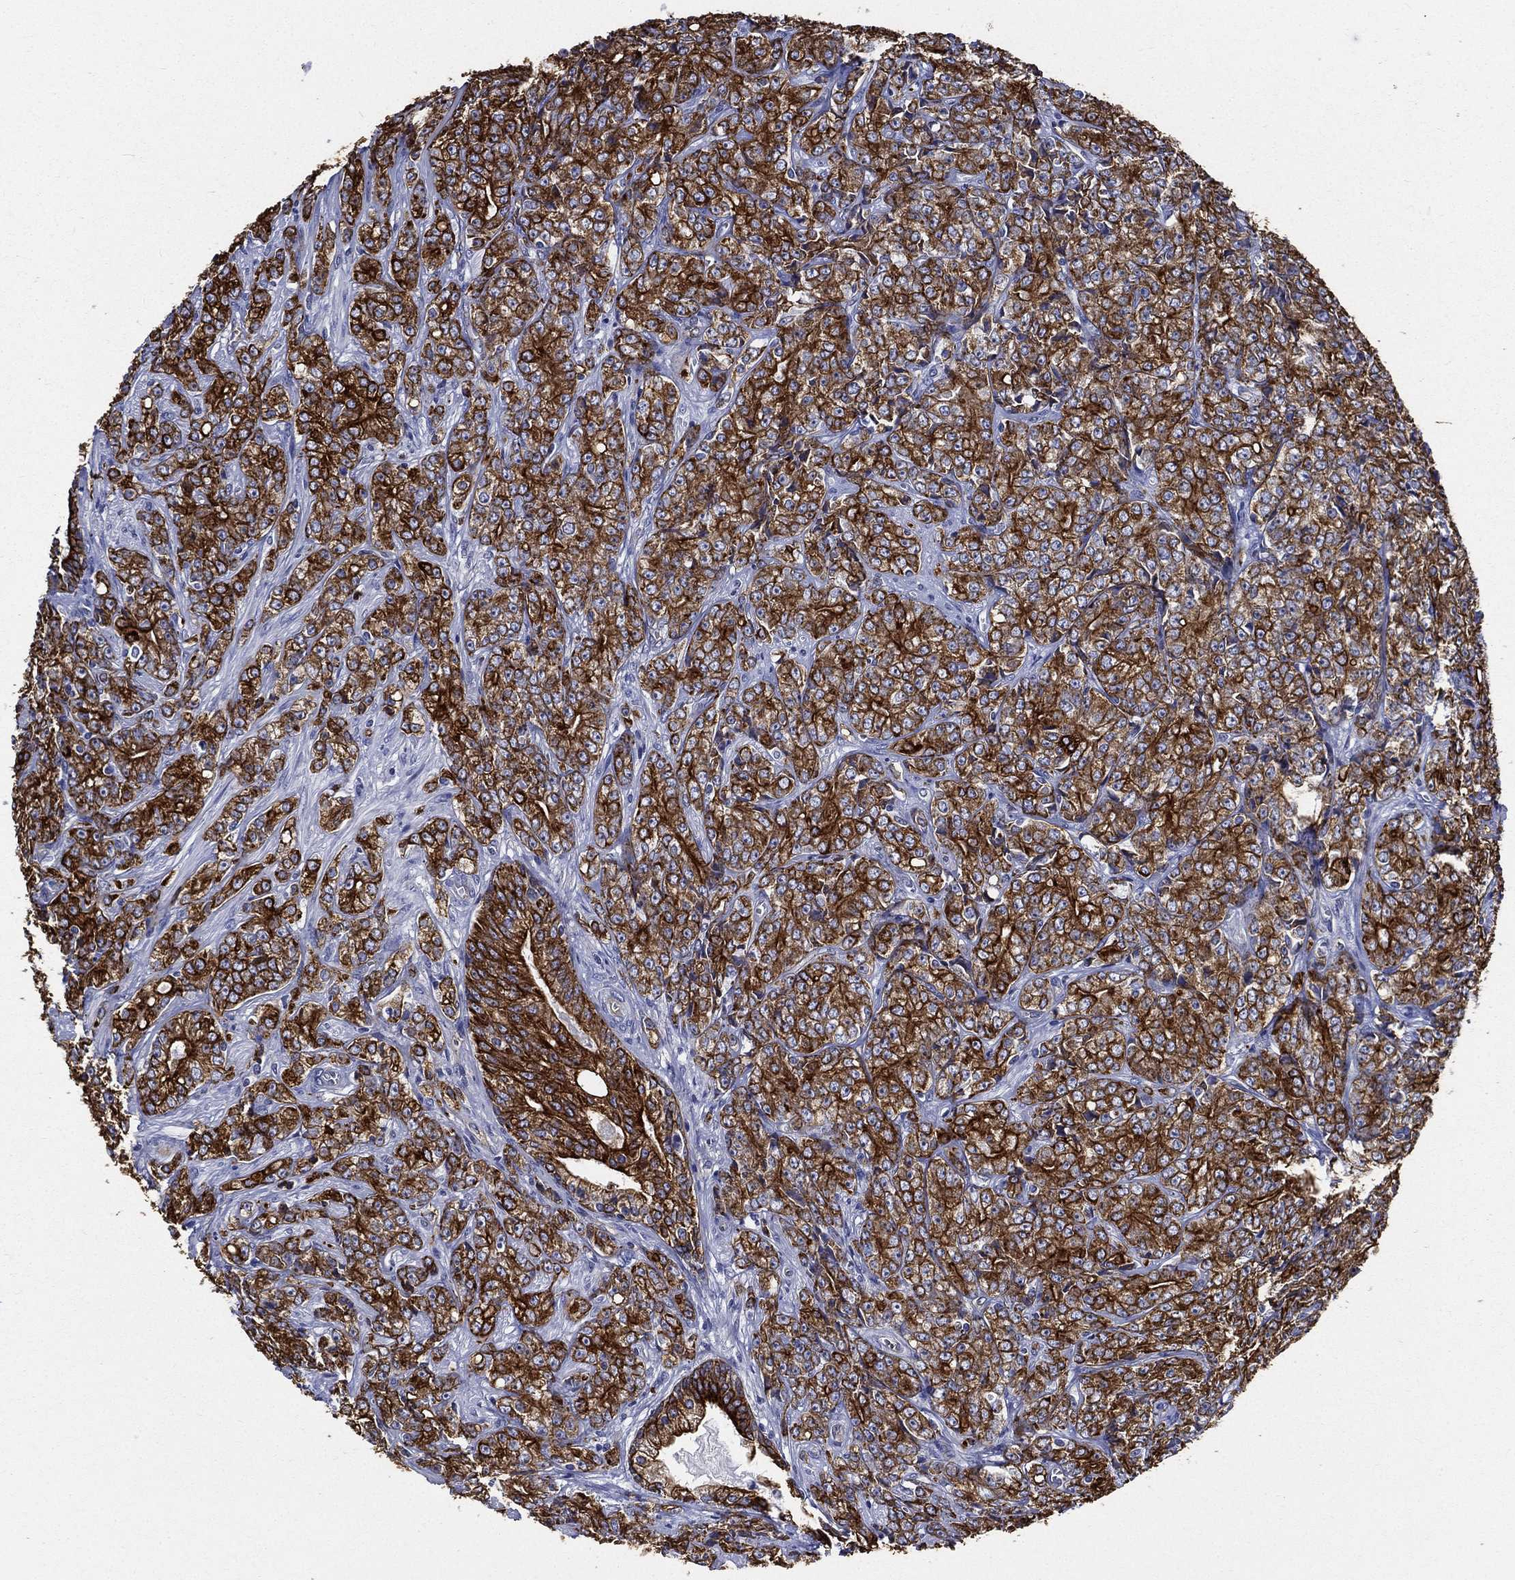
{"staining": {"intensity": "strong", "quantity": ">75%", "location": "cytoplasmic/membranous"}, "tissue": "prostate cancer", "cell_type": "Tumor cells", "image_type": "cancer", "snomed": [{"axis": "morphology", "description": "Adenocarcinoma, NOS"}, {"axis": "topography", "description": "Prostate and seminal vesicle, NOS"}, {"axis": "topography", "description": "Prostate"}], "caption": "Immunohistochemistry staining of prostate cancer, which reveals high levels of strong cytoplasmic/membranous positivity in approximately >75% of tumor cells indicating strong cytoplasmic/membranous protein positivity. The staining was performed using DAB (brown) for protein detection and nuclei were counterstained in hematoxylin (blue).", "gene": "NEDD9", "patient": {"sex": "male", "age": 68}}